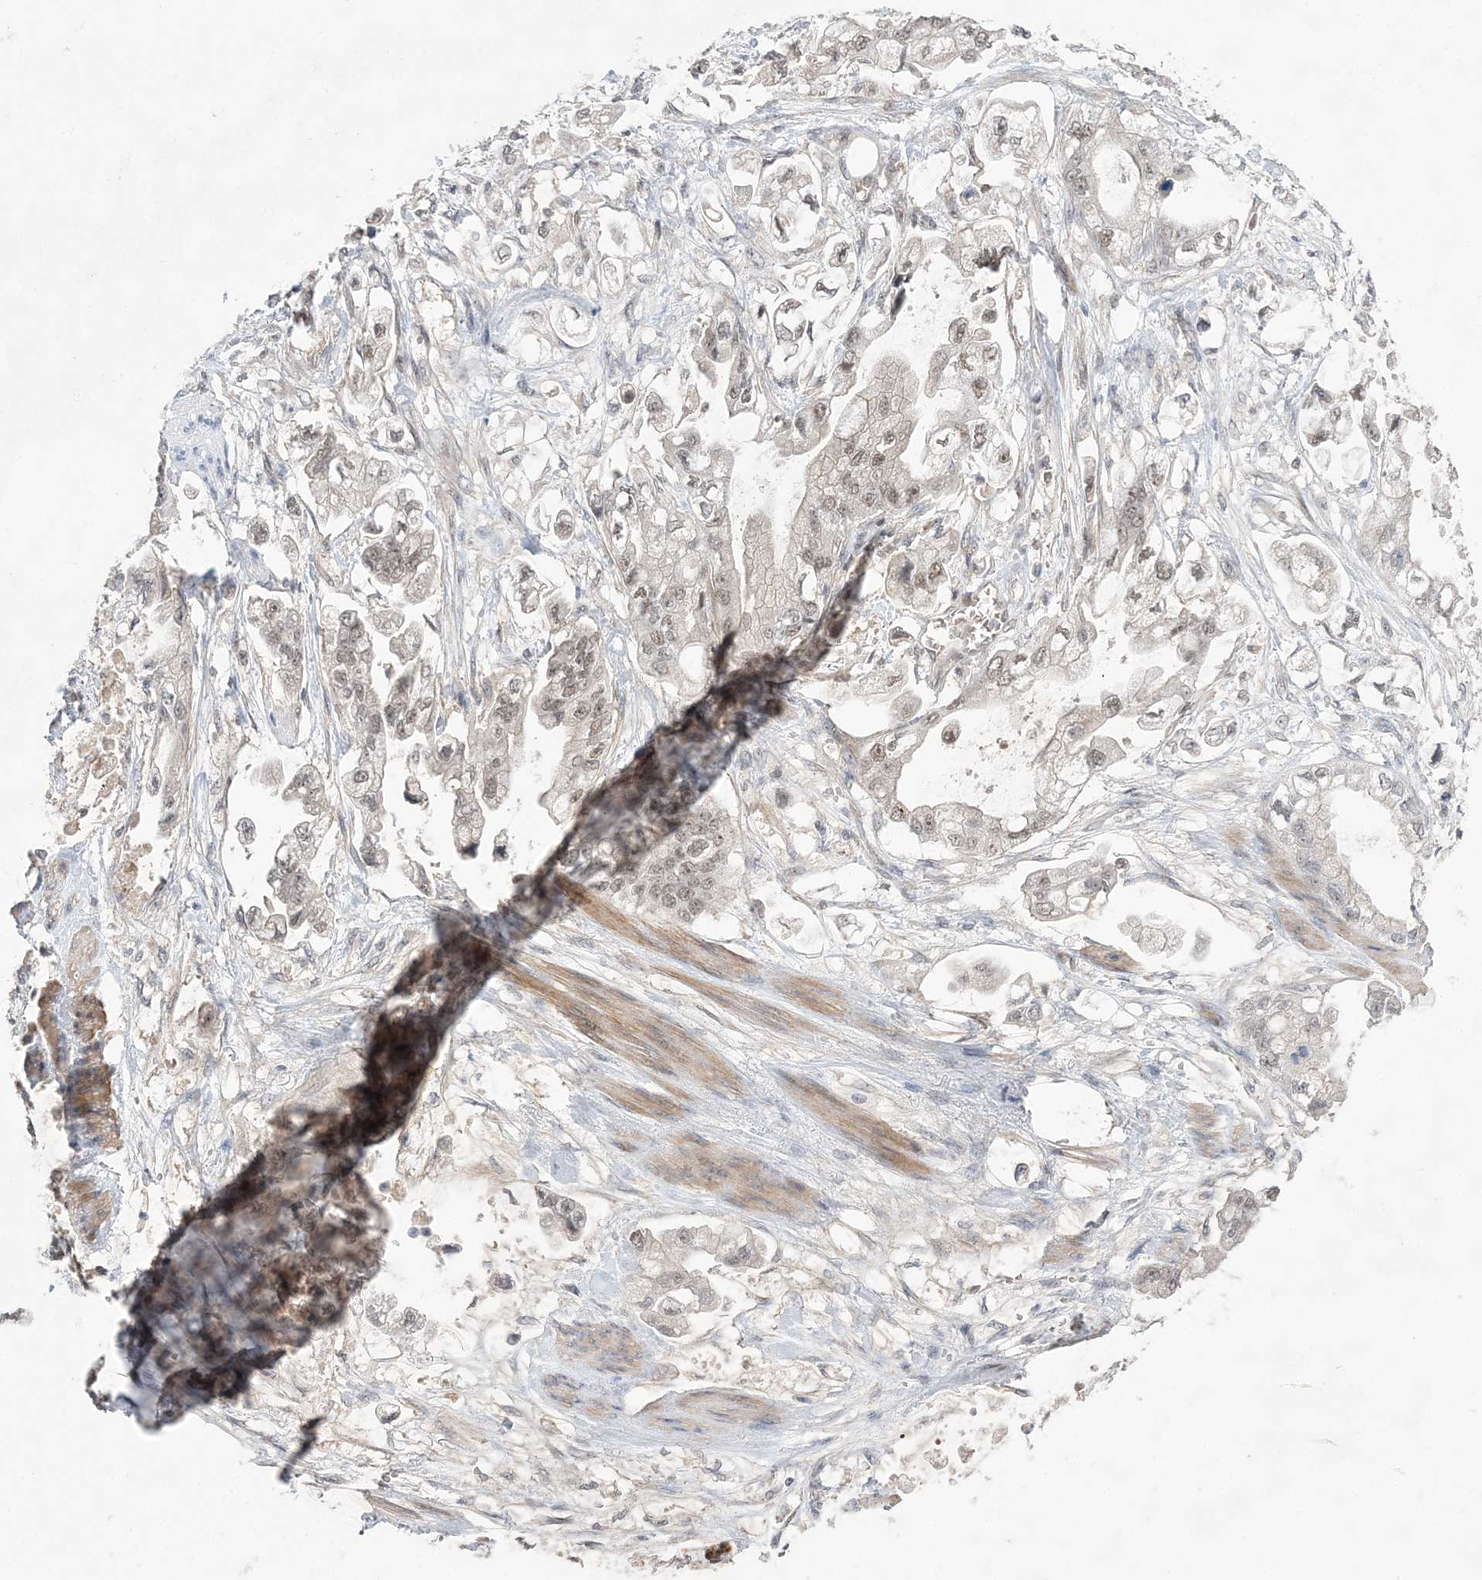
{"staining": {"intensity": "weak", "quantity": "<25%", "location": "nuclear"}, "tissue": "stomach cancer", "cell_type": "Tumor cells", "image_type": "cancer", "snomed": [{"axis": "morphology", "description": "Adenocarcinoma, NOS"}, {"axis": "topography", "description": "Stomach"}], "caption": "Immunohistochemistry histopathology image of human stomach adenocarcinoma stained for a protein (brown), which reveals no positivity in tumor cells. Brightfield microscopy of IHC stained with DAB (brown) and hematoxylin (blue), captured at high magnification.", "gene": "TMEM132B", "patient": {"sex": "male", "age": 62}}